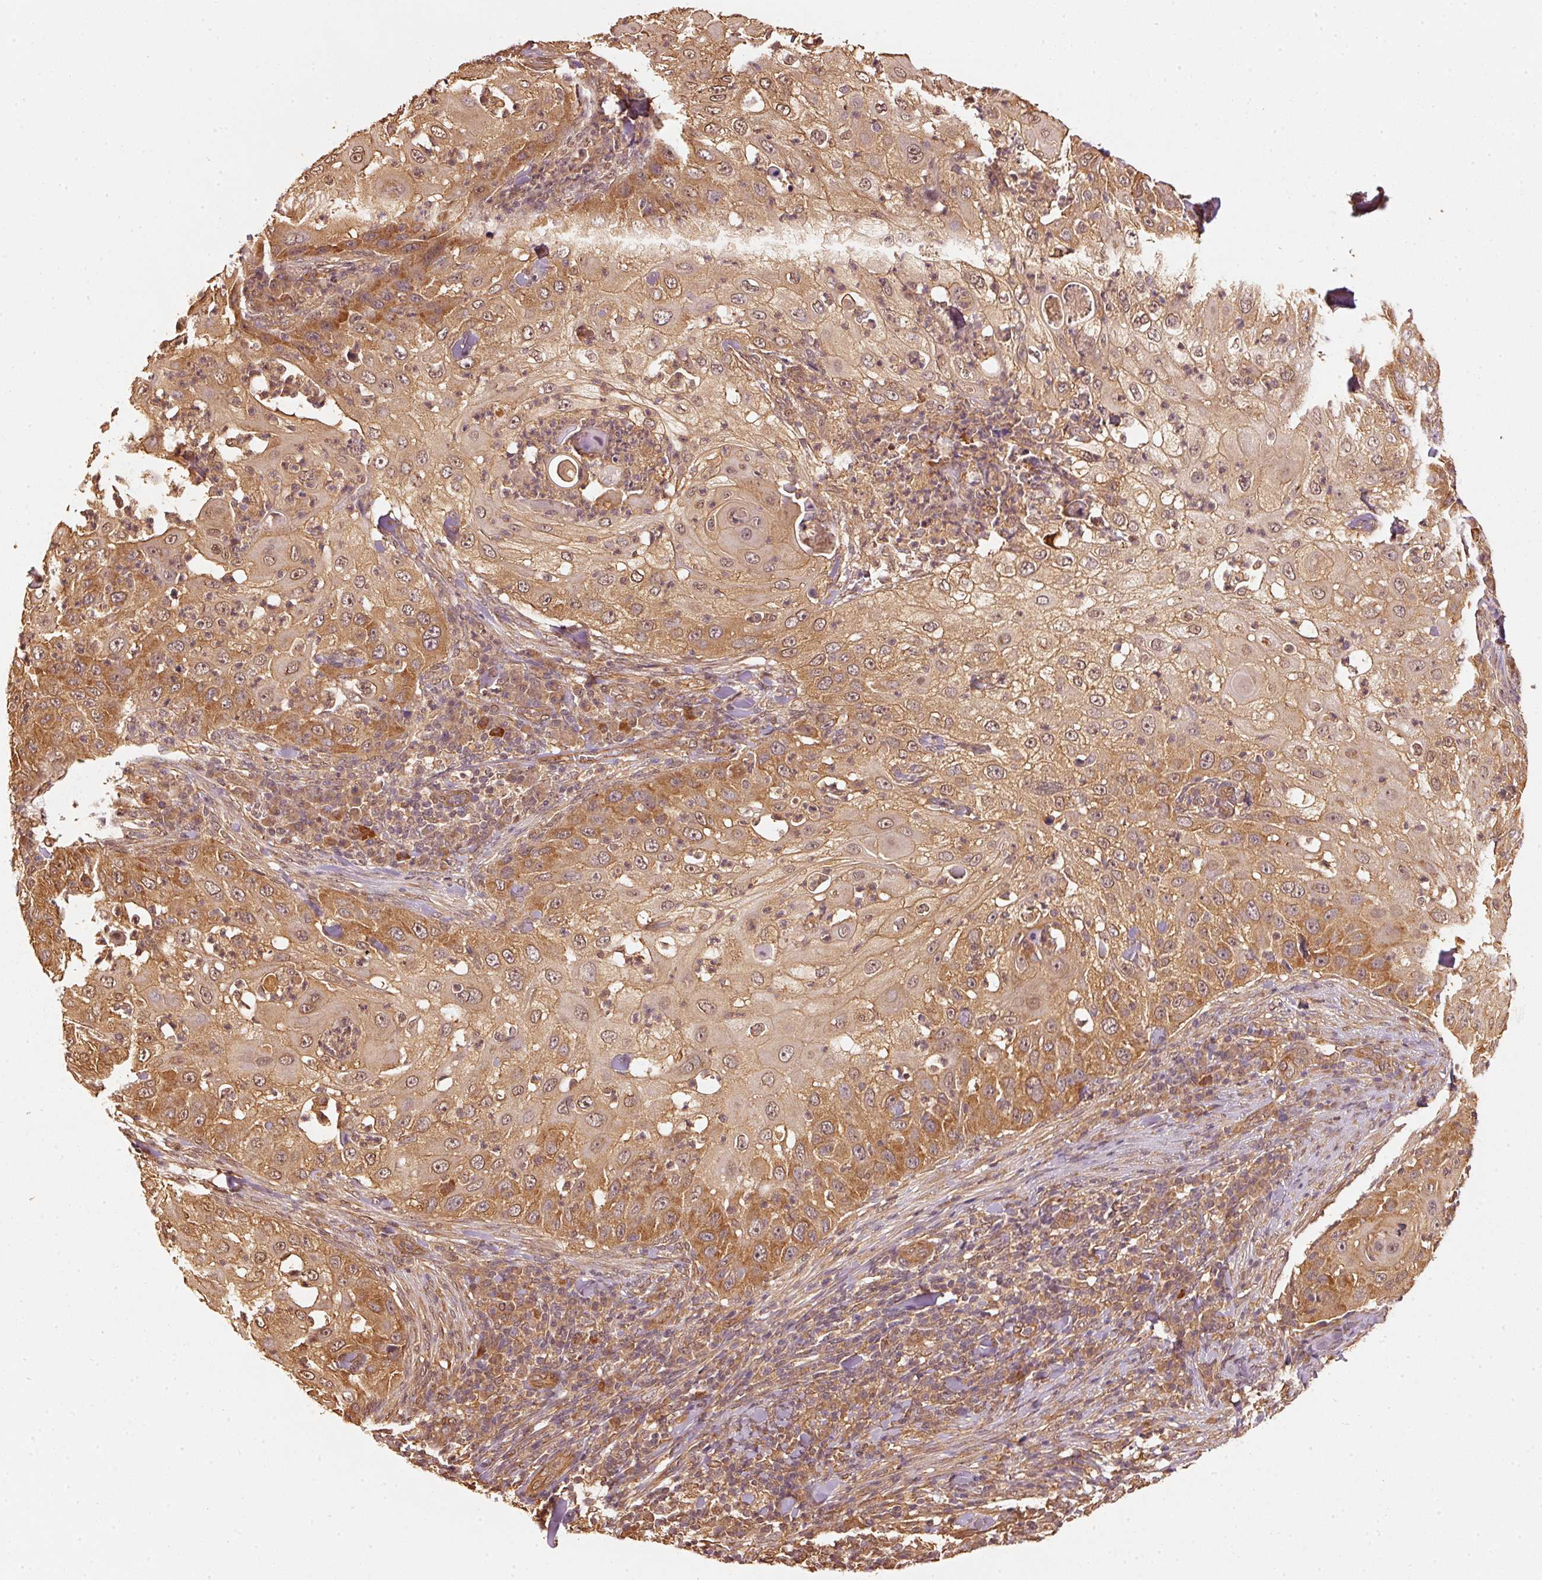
{"staining": {"intensity": "moderate", "quantity": ">75%", "location": "cytoplasmic/membranous"}, "tissue": "skin cancer", "cell_type": "Tumor cells", "image_type": "cancer", "snomed": [{"axis": "morphology", "description": "Squamous cell carcinoma, NOS"}, {"axis": "topography", "description": "Skin"}], "caption": "There is medium levels of moderate cytoplasmic/membranous staining in tumor cells of skin cancer, as demonstrated by immunohistochemical staining (brown color).", "gene": "STAU1", "patient": {"sex": "female", "age": 44}}